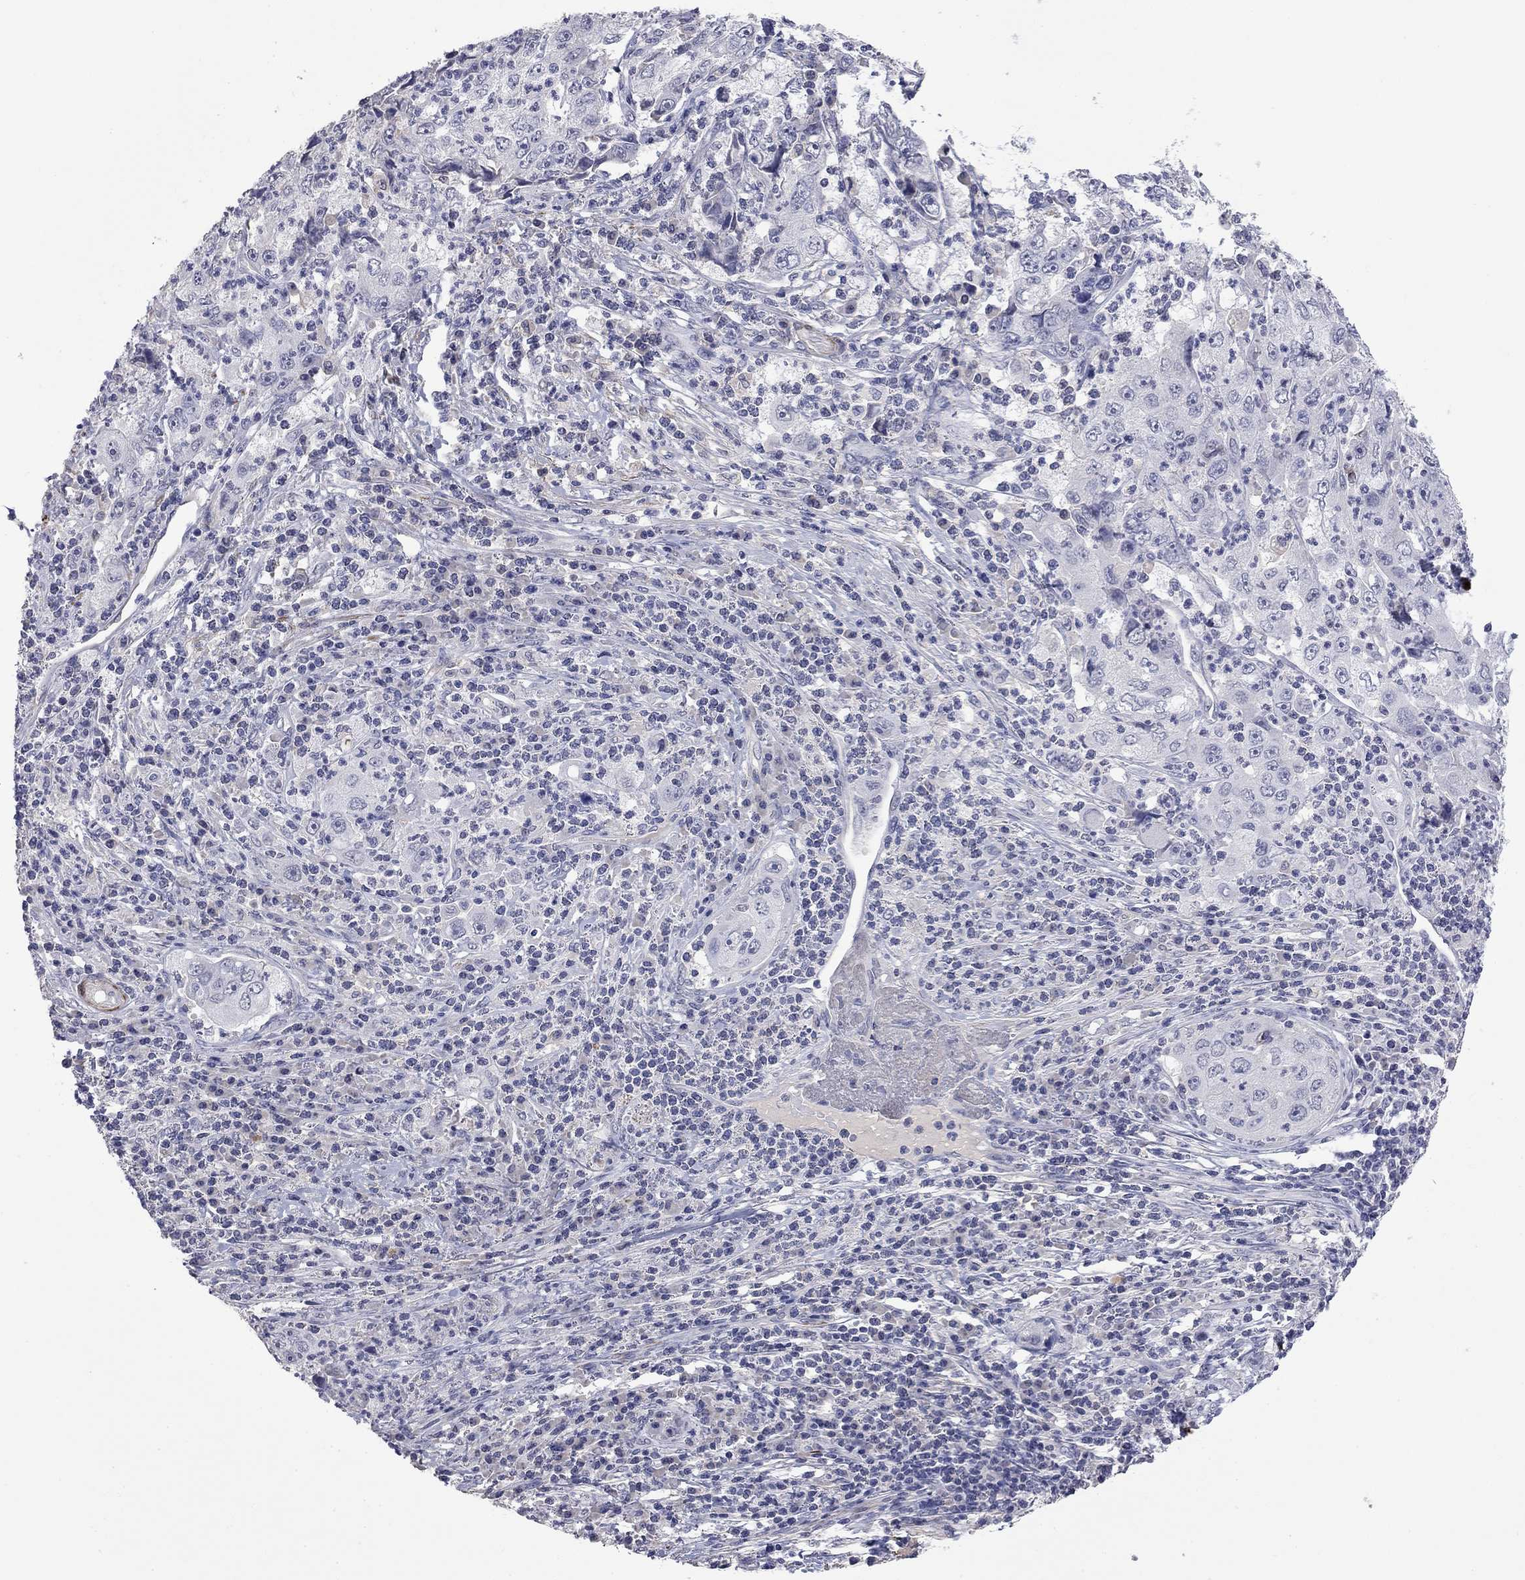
{"staining": {"intensity": "negative", "quantity": "none", "location": "none"}, "tissue": "cervical cancer", "cell_type": "Tumor cells", "image_type": "cancer", "snomed": [{"axis": "morphology", "description": "Squamous cell carcinoma, NOS"}, {"axis": "topography", "description": "Cervix"}], "caption": "DAB immunohistochemical staining of human squamous cell carcinoma (cervical) demonstrates no significant staining in tumor cells.", "gene": "IP6K3", "patient": {"sex": "female", "age": 36}}